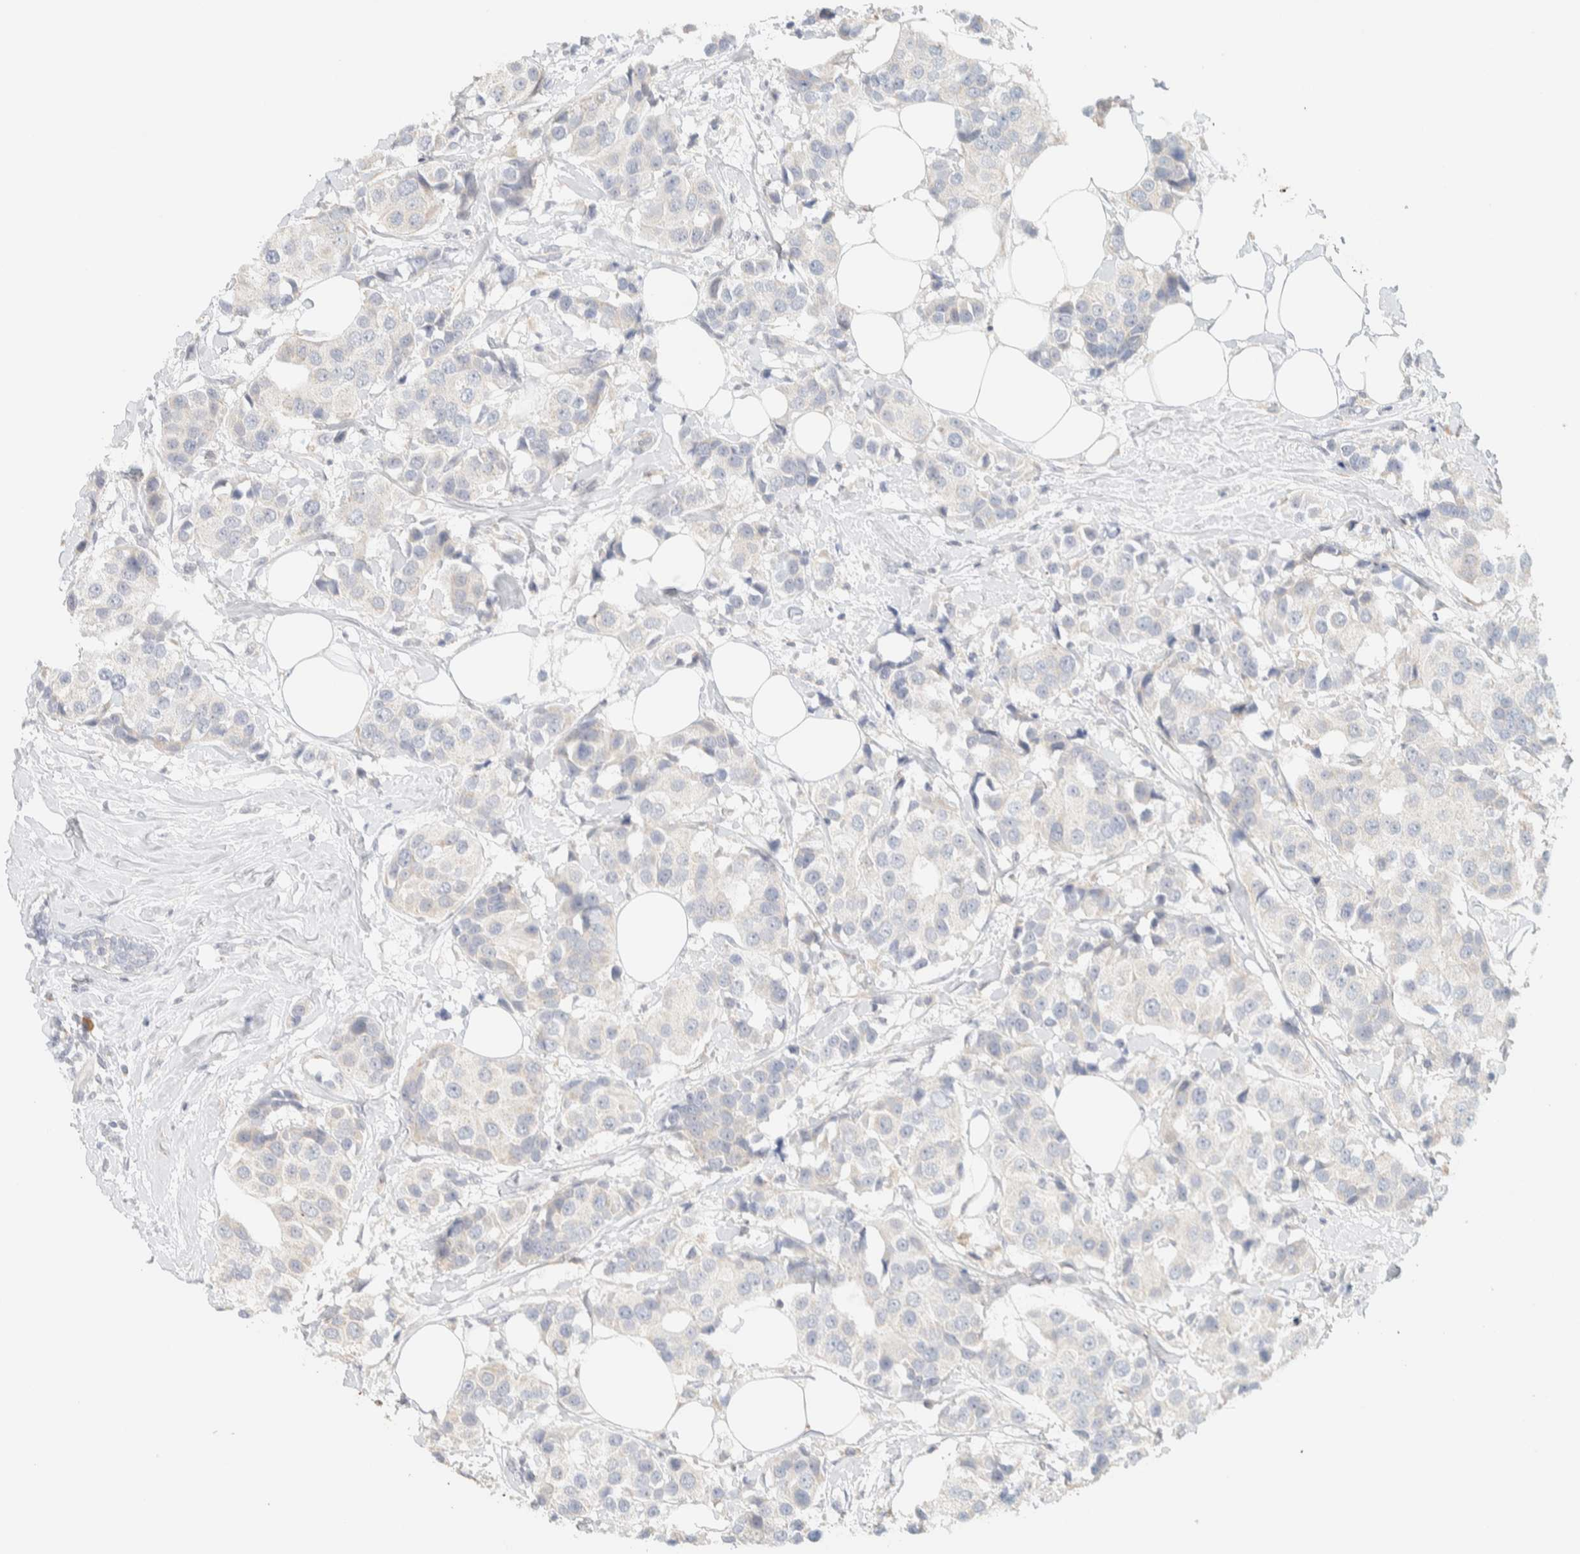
{"staining": {"intensity": "negative", "quantity": "none", "location": "none"}, "tissue": "breast cancer", "cell_type": "Tumor cells", "image_type": "cancer", "snomed": [{"axis": "morphology", "description": "Normal tissue, NOS"}, {"axis": "morphology", "description": "Duct carcinoma"}, {"axis": "topography", "description": "Breast"}], "caption": "A histopathology image of human breast cancer (intraductal carcinoma) is negative for staining in tumor cells.", "gene": "TTC3", "patient": {"sex": "female", "age": 39}}